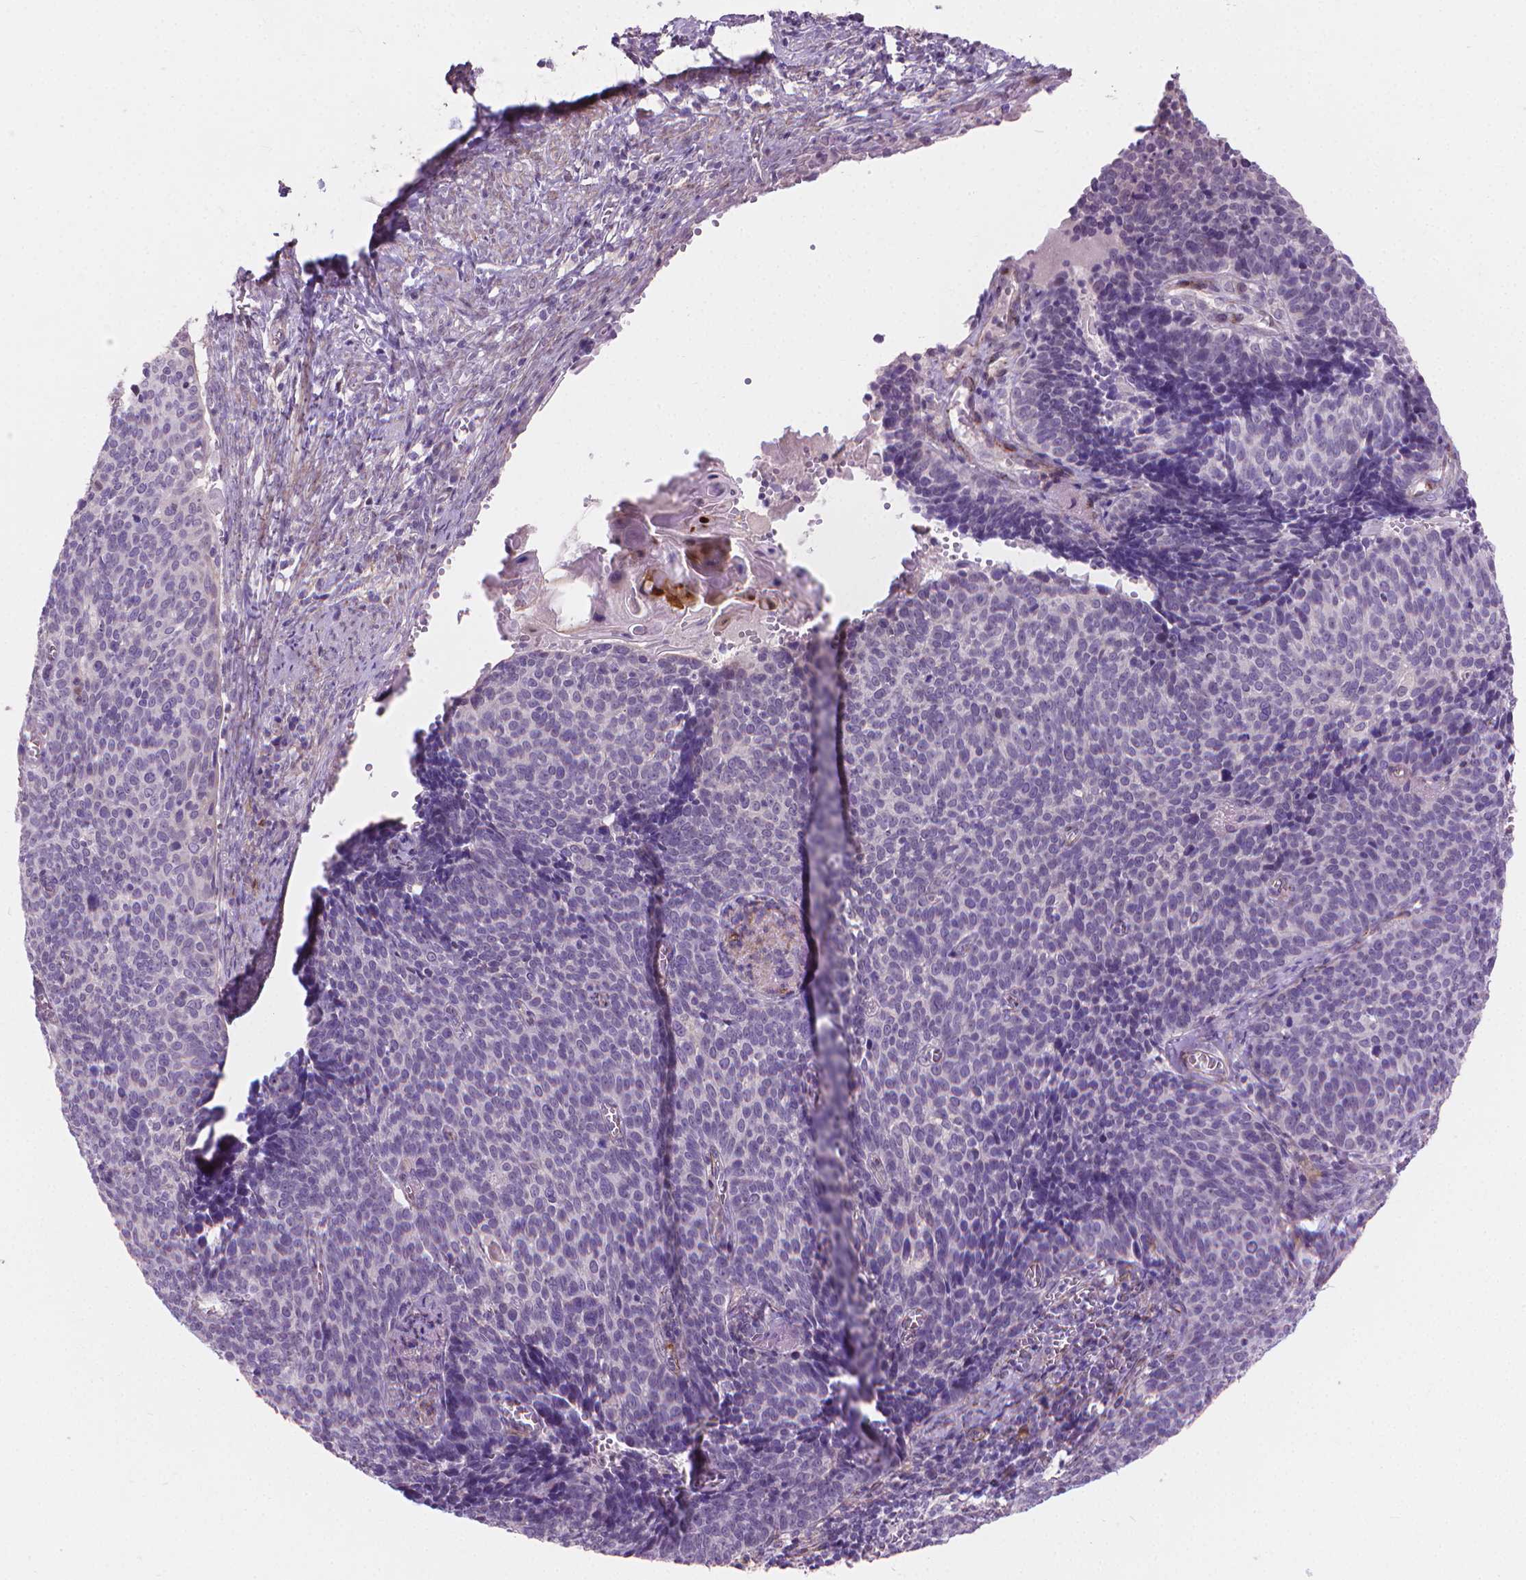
{"staining": {"intensity": "negative", "quantity": "none", "location": "none"}, "tissue": "cervical cancer", "cell_type": "Tumor cells", "image_type": "cancer", "snomed": [{"axis": "morphology", "description": "Normal tissue, NOS"}, {"axis": "morphology", "description": "Squamous cell carcinoma, NOS"}, {"axis": "topography", "description": "Cervix"}], "caption": "Immunohistochemistry image of neoplastic tissue: cervical squamous cell carcinoma stained with DAB shows no significant protein expression in tumor cells. Nuclei are stained in blue.", "gene": "GSDMA", "patient": {"sex": "female", "age": 39}}